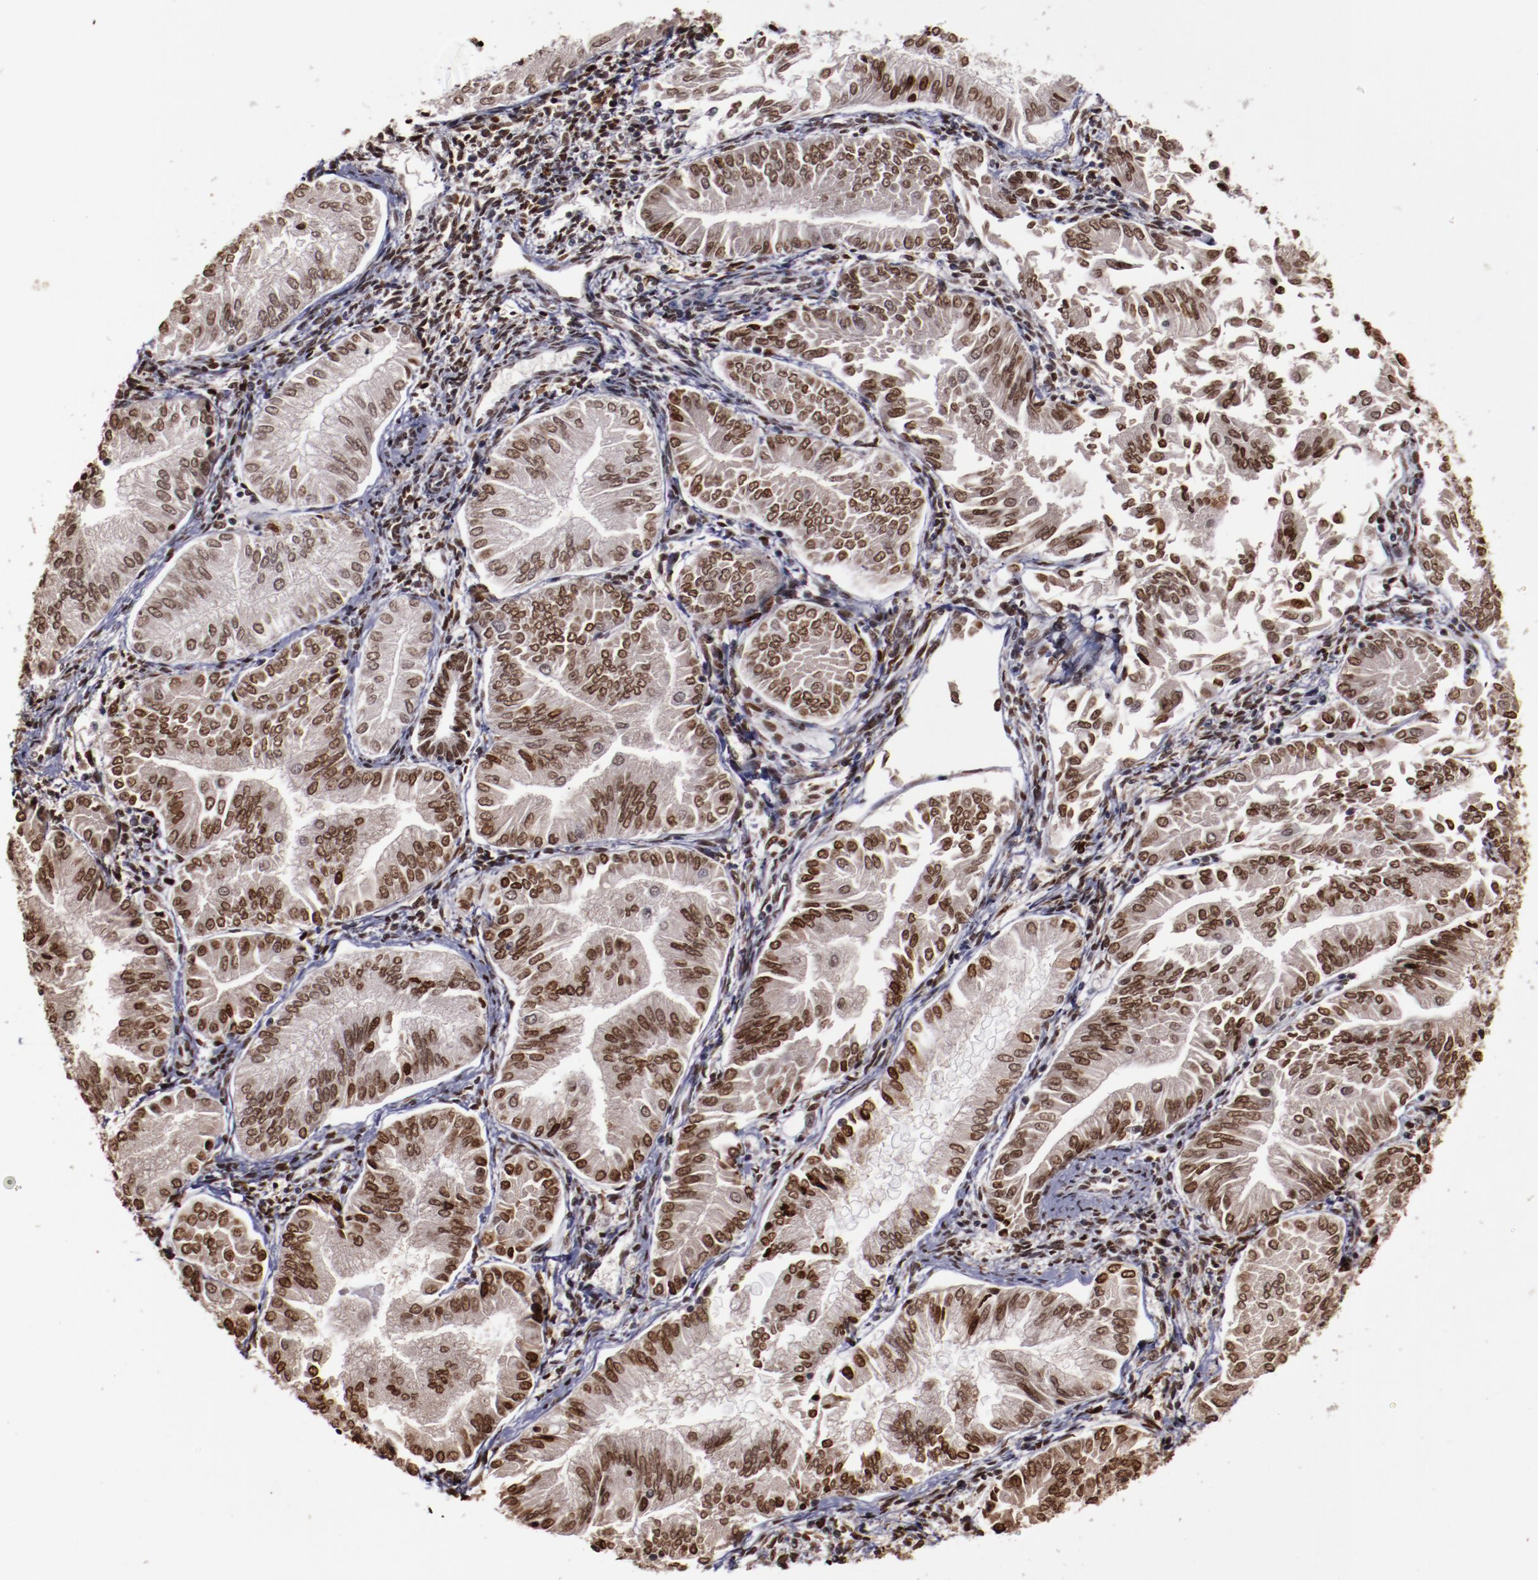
{"staining": {"intensity": "moderate", "quantity": ">75%", "location": "nuclear"}, "tissue": "endometrial cancer", "cell_type": "Tumor cells", "image_type": "cancer", "snomed": [{"axis": "morphology", "description": "Adenocarcinoma, NOS"}, {"axis": "topography", "description": "Endometrium"}], "caption": "Approximately >75% of tumor cells in endometrial adenocarcinoma display moderate nuclear protein positivity as visualized by brown immunohistochemical staining.", "gene": "APEX1", "patient": {"sex": "female", "age": 53}}